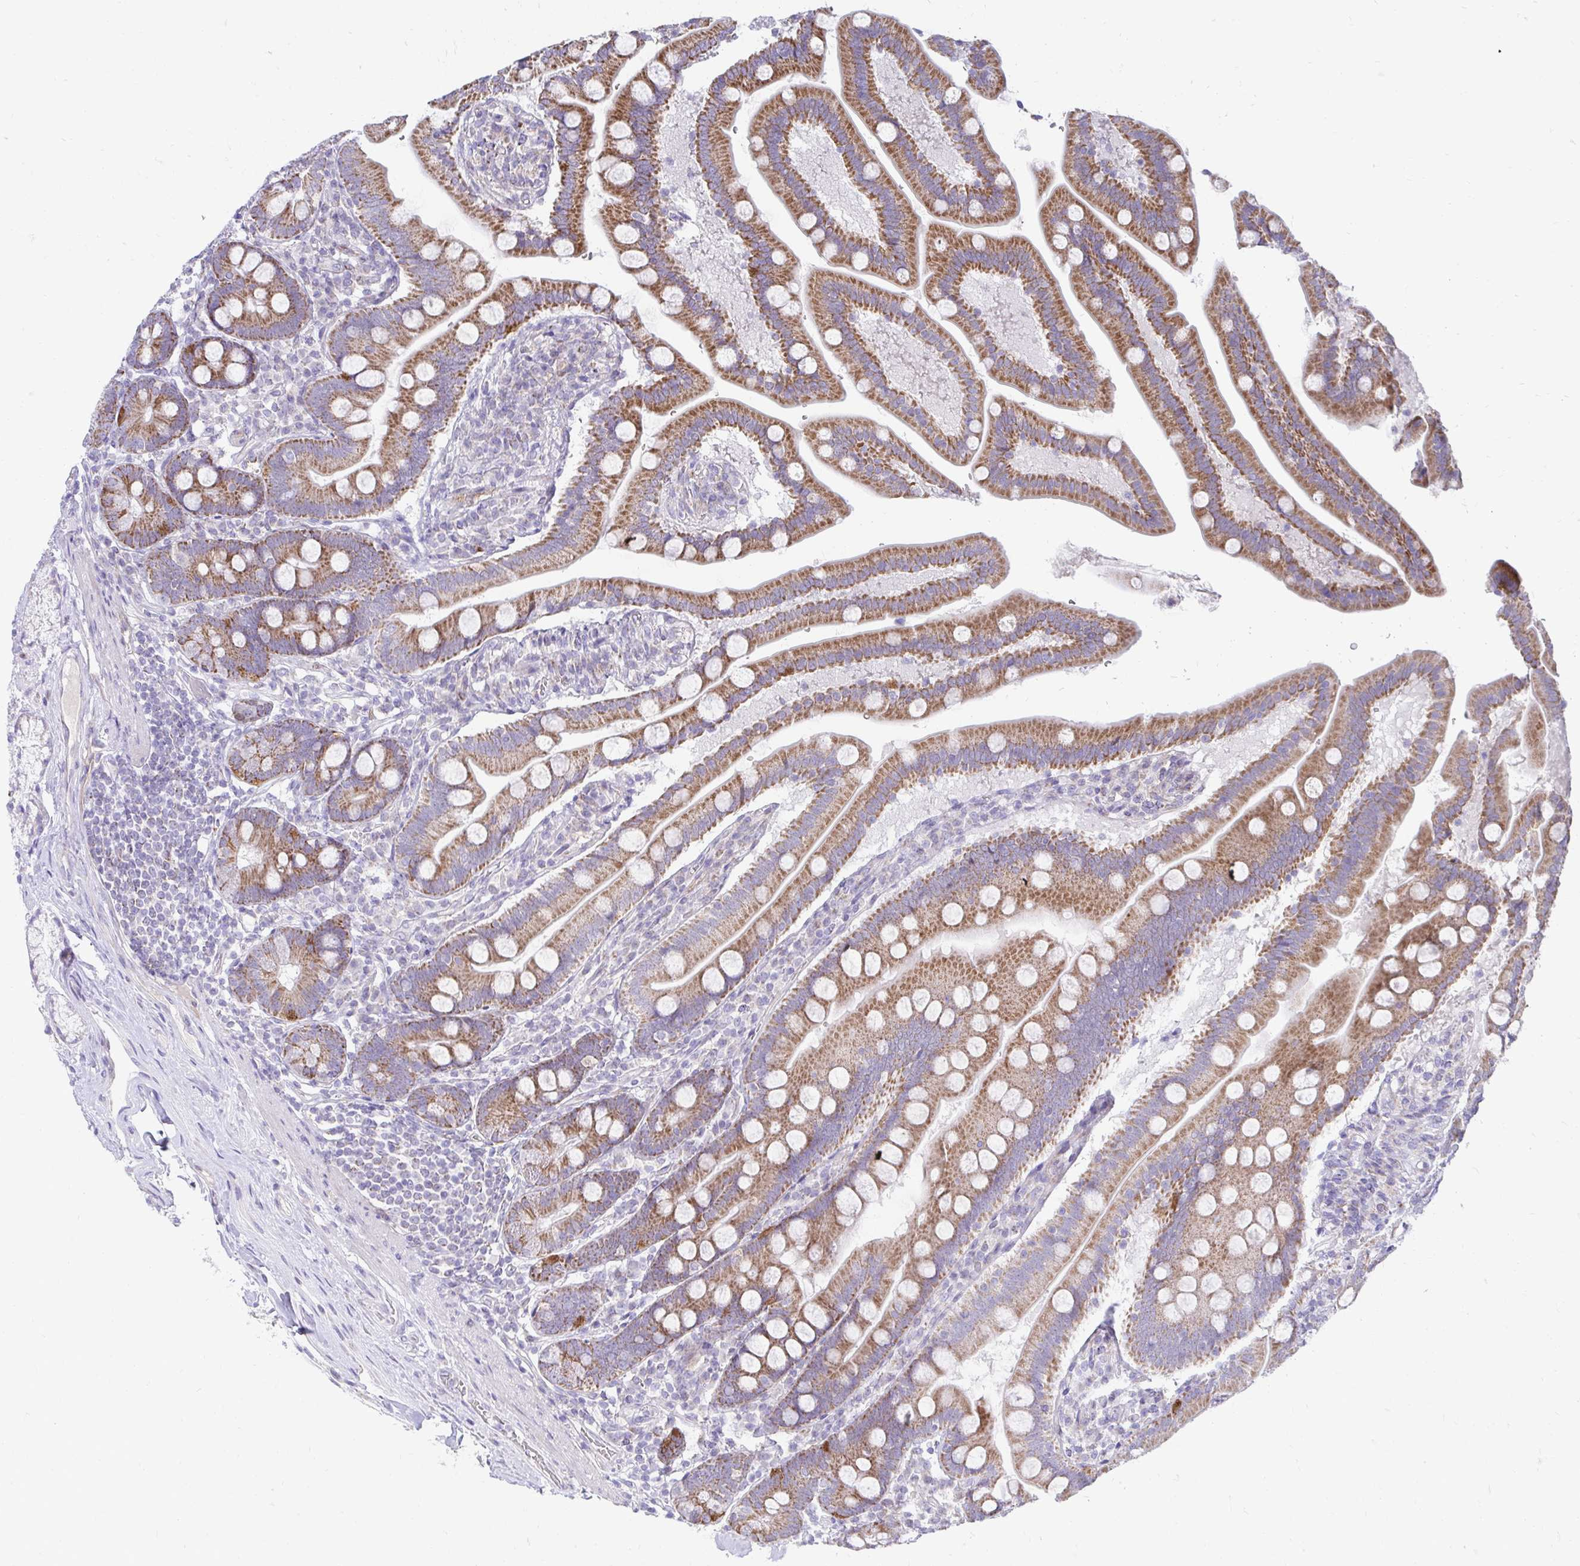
{"staining": {"intensity": "strong", "quantity": ">75%", "location": "cytoplasmic/membranous"}, "tissue": "duodenum", "cell_type": "Glandular cells", "image_type": "normal", "snomed": [{"axis": "morphology", "description": "Normal tissue, NOS"}, {"axis": "topography", "description": "Duodenum"}], "caption": "Protein positivity by IHC shows strong cytoplasmic/membranous staining in about >75% of glandular cells in benign duodenum. (DAB (3,3'-diaminobenzidine) = brown stain, brightfield microscopy at high magnification).", "gene": "PRRG3", "patient": {"sex": "female", "age": 67}}